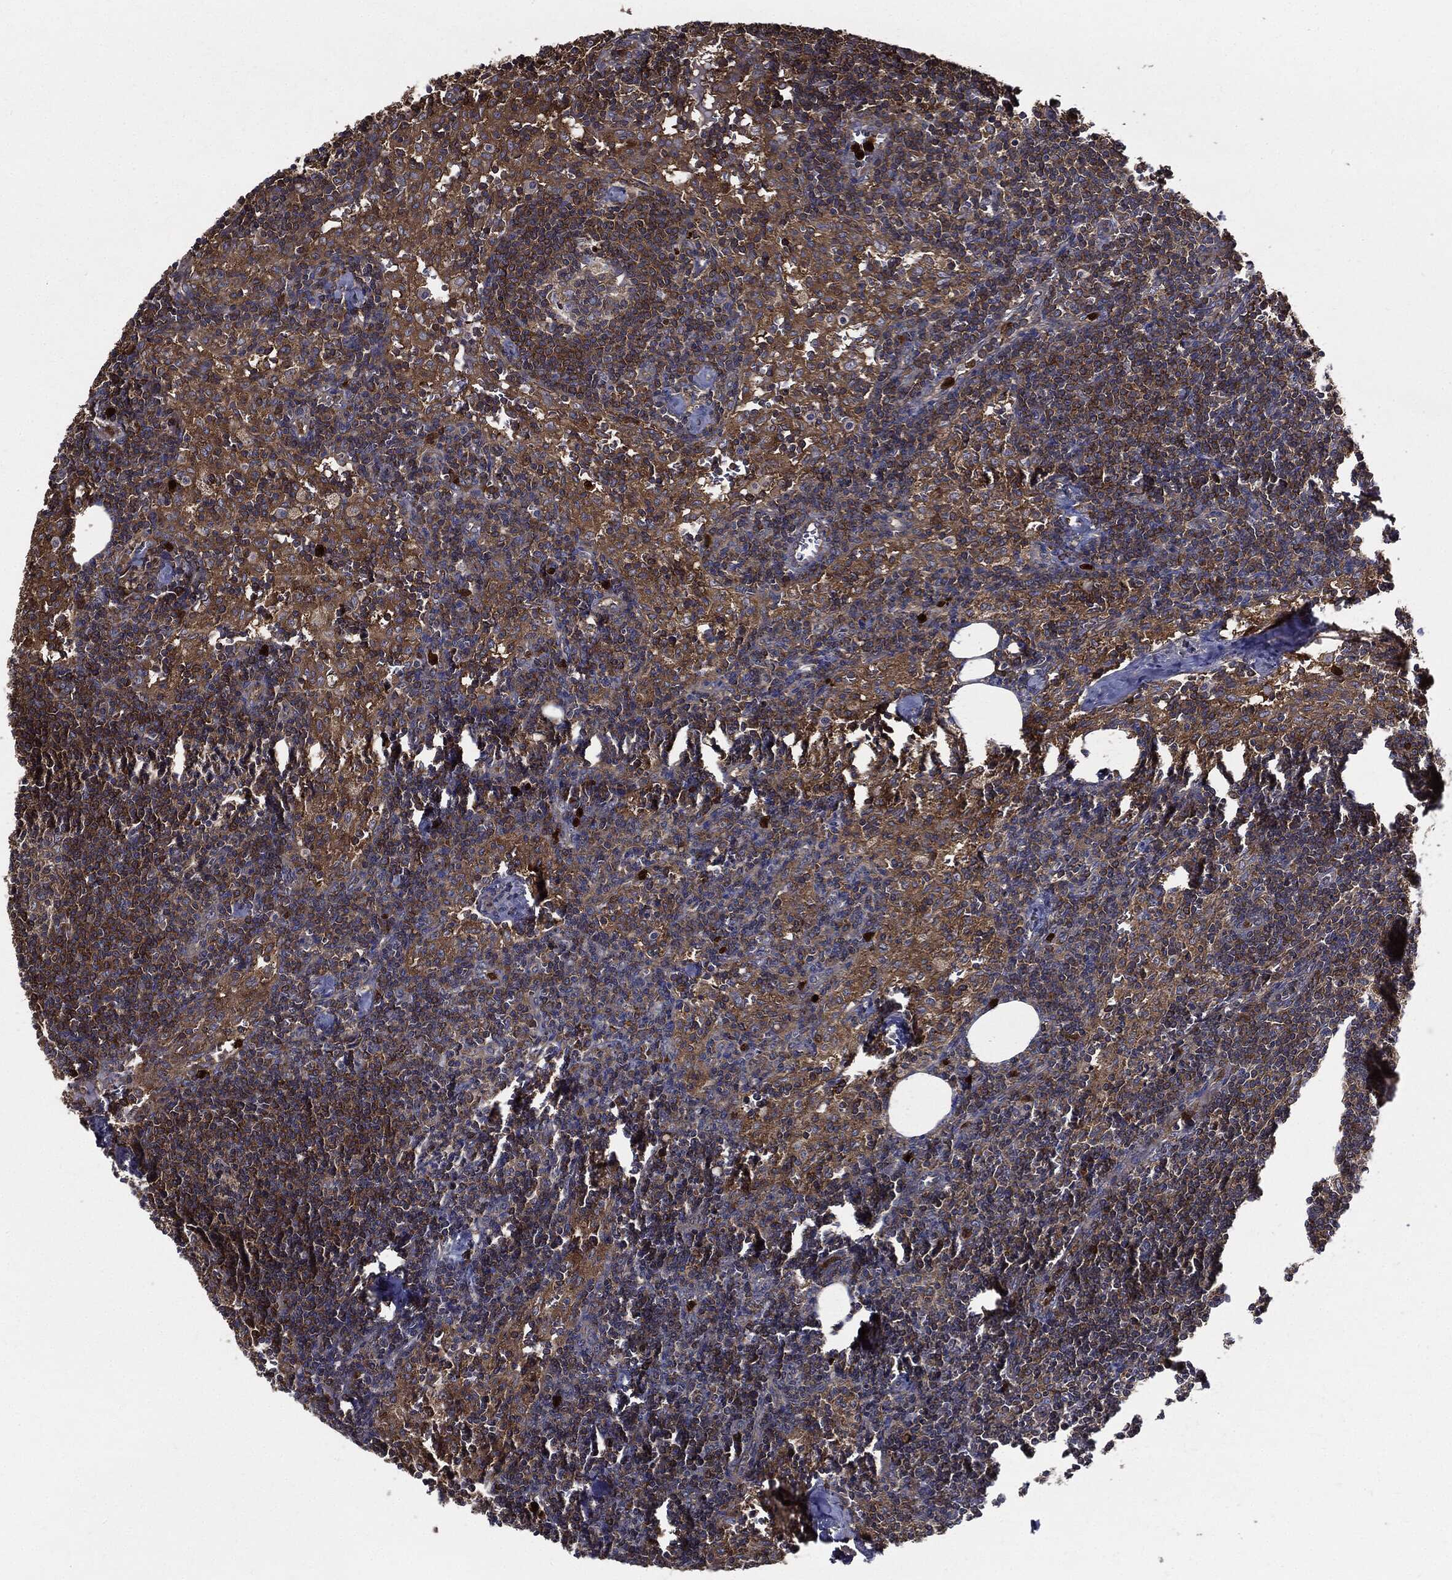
{"staining": {"intensity": "moderate", "quantity": ">75%", "location": "cytoplasmic/membranous"}, "tissue": "lymph node", "cell_type": "Germinal center cells", "image_type": "normal", "snomed": [{"axis": "morphology", "description": "Normal tissue, NOS"}, {"axis": "topography", "description": "Lymph node"}], "caption": "Immunohistochemistry of unremarkable lymph node exhibits medium levels of moderate cytoplasmic/membranous staining in approximately >75% of germinal center cells. The protein is stained brown, and the nuclei are stained in blue (DAB IHC with brightfield microscopy, high magnification).", "gene": "PDCD6IP", "patient": {"sex": "female", "age": 52}}